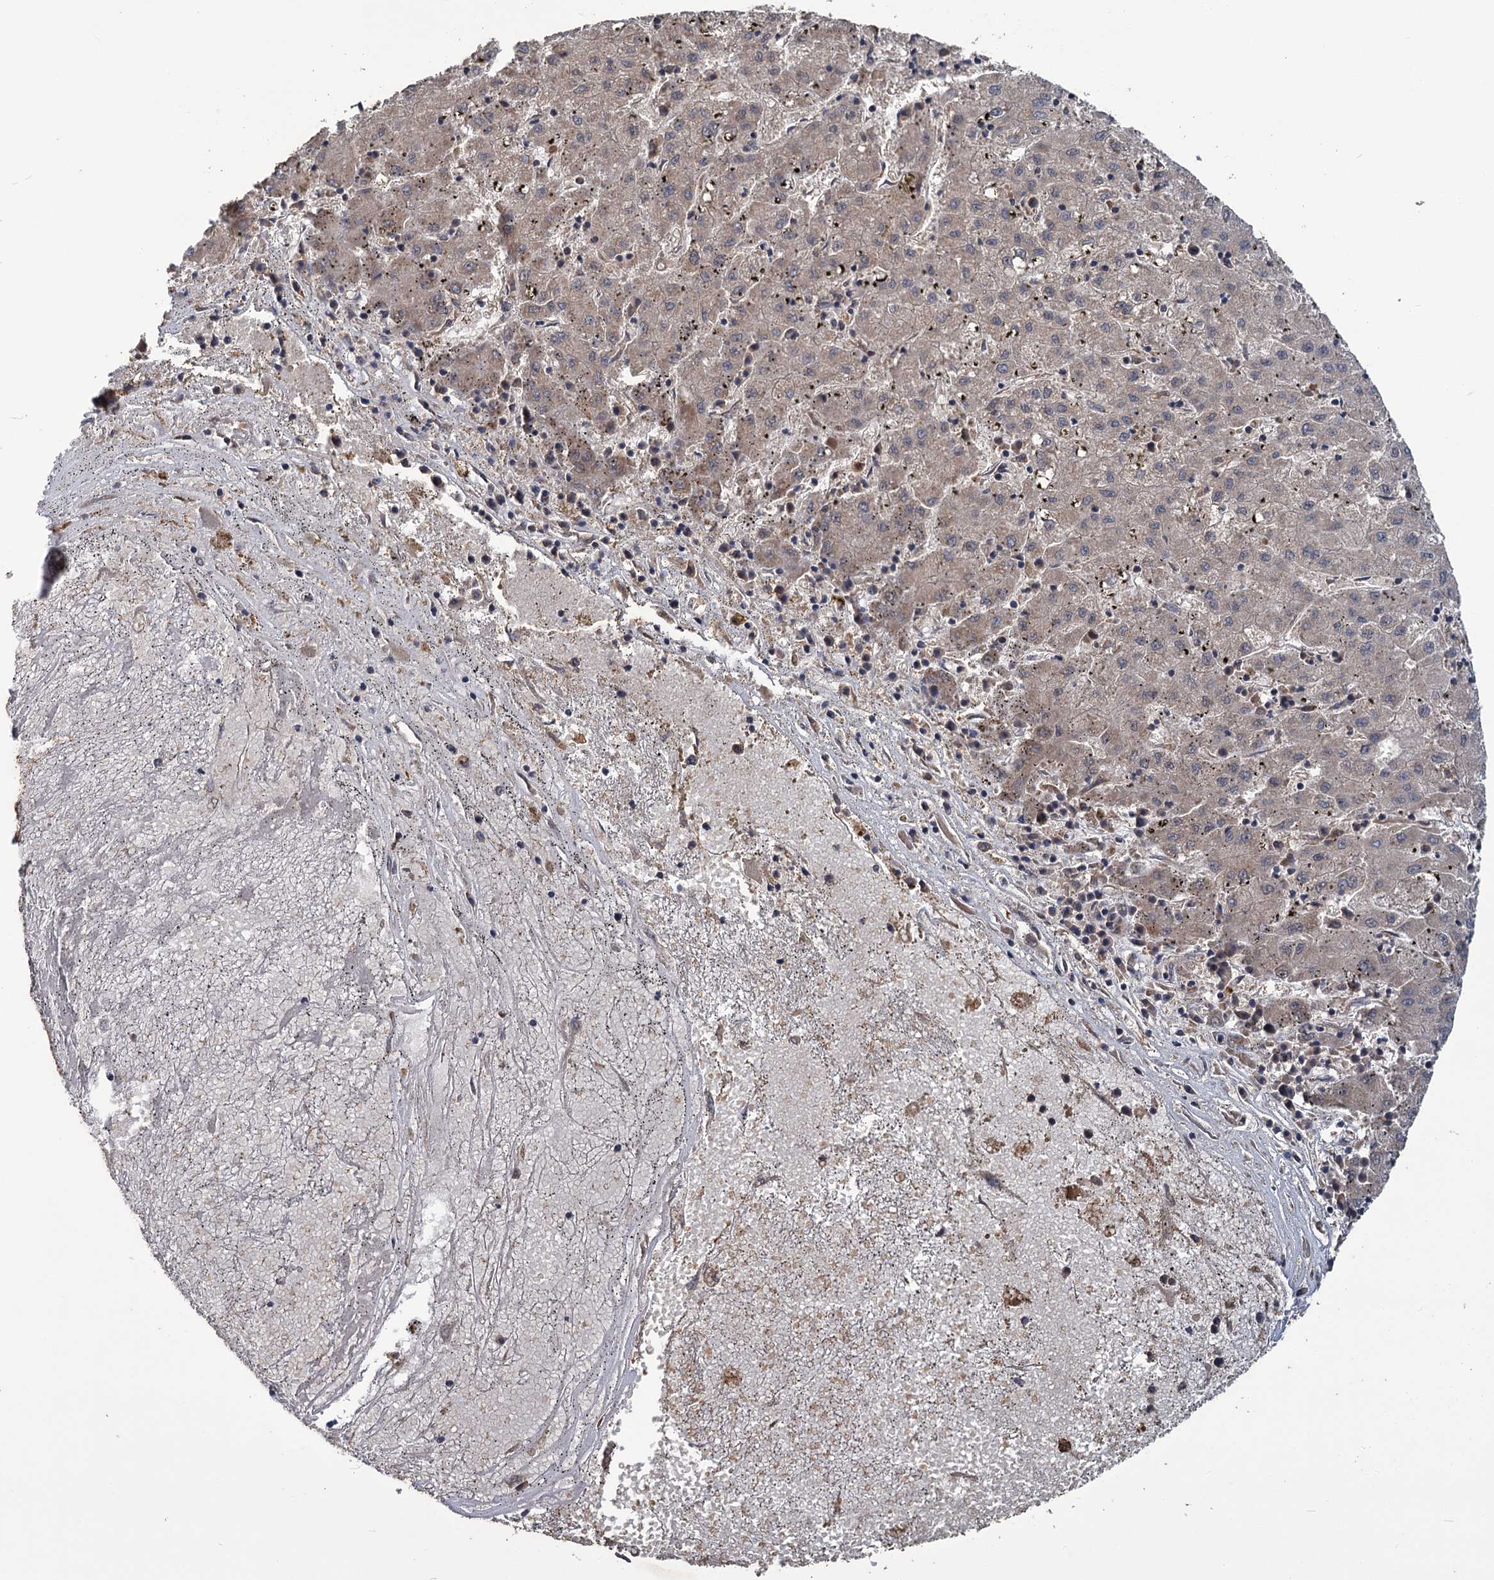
{"staining": {"intensity": "weak", "quantity": "<25%", "location": "cytoplasmic/membranous"}, "tissue": "liver cancer", "cell_type": "Tumor cells", "image_type": "cancer", "snomed": [{"axis": "morphology", "description": "Carcinoma, Hepatocellular, NOS"}, {"axis": "topography", "description": "Liver"}], "caption": "DAB immunohistochemical staining of liver cancer (hepatocellular carcinoma) exhibits no significant staining in tumor cells. (DAB (3,3'-diaminobenzidine) immunohistochemistry (IHC), high magnification).", "gene": "KANSL2", "patient": {"sex": "male", "age": 72}}